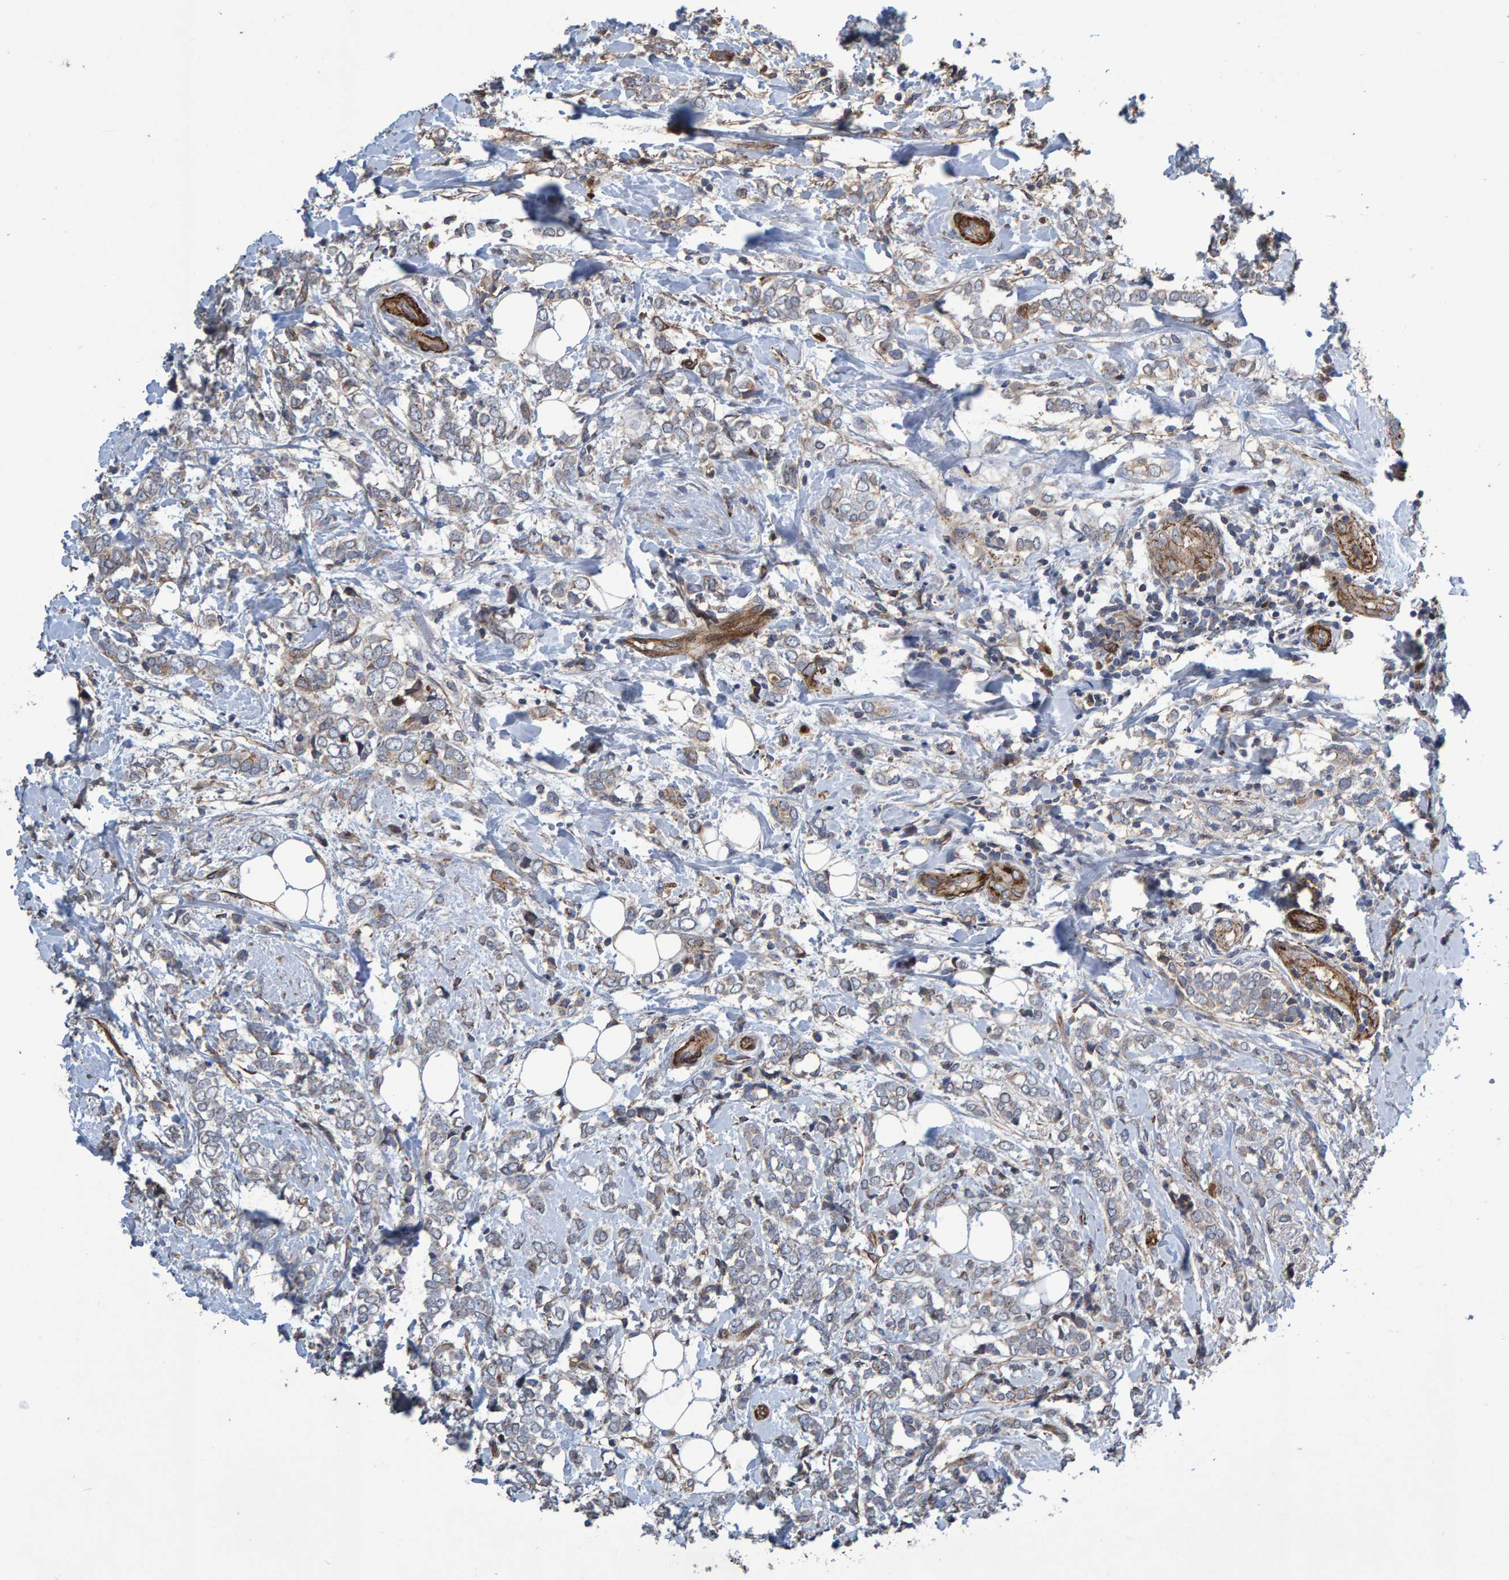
{"staining": {"intensity": "weak", "quantity": ">75%", "location": "cytoplasmic/membranous"}, "tissue": "breast cancer", "cell_type": "Tumor cells", "image_type": "cancer", "snomed": [{"axis": "morphology", "description": "Normal tissue, NOS"}, {"axis": "morphology", "description": "Lobular carcinoma"}, {"axis": "topography", "description": "Breast"}], "caption": "DAB (3,3'-diaminobenzidine) immunohistochemical staining of human lobular carcinoma (breast) displays weak cytoplasmic/membranous protein positivity in approximately >75% of tumor cells.", "gene": "SLIT2", "patient": {"sex": "female", "age": 47}}